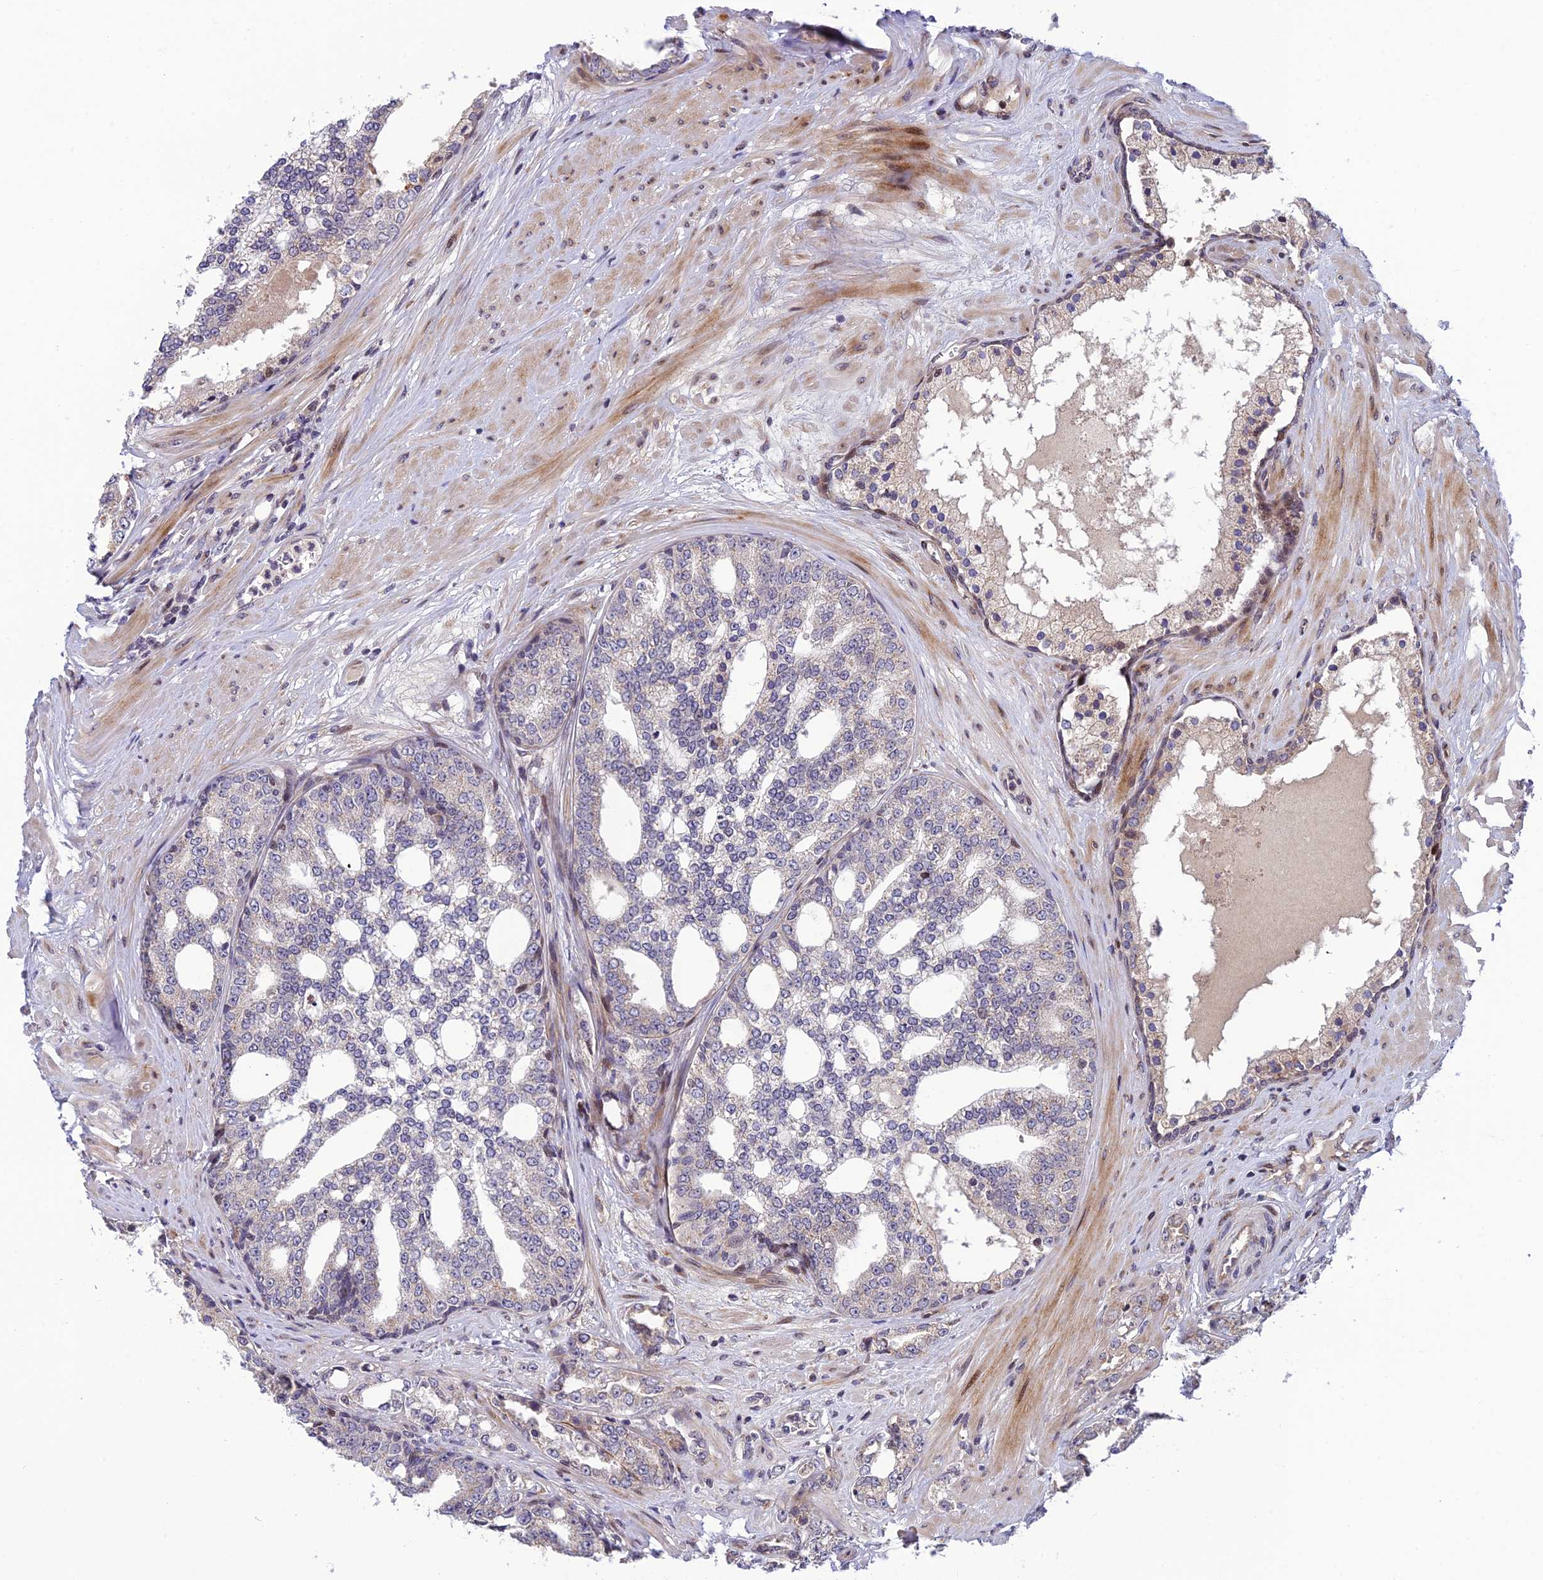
{"staining": {"intensity": "negative", "quantity": "none", "location": "none"}, "tissue": "prostate cancer", "cell_type": "Tumor cells", "image_type": "cancer", "snomed": [{"axis": "morphology", "description": "Adenocarcinoma, High grade"}, {"axis": "topography", "description": "Prostate"}], "caption": "IHC photomicrograph of prostate cancer (adenocarcinoma (high-grade)) stained for a protein (brown), which reveals no positivity in tumor cells.", "gene": "SMIM7", "patient": {"sex": "male", "age": 64}}